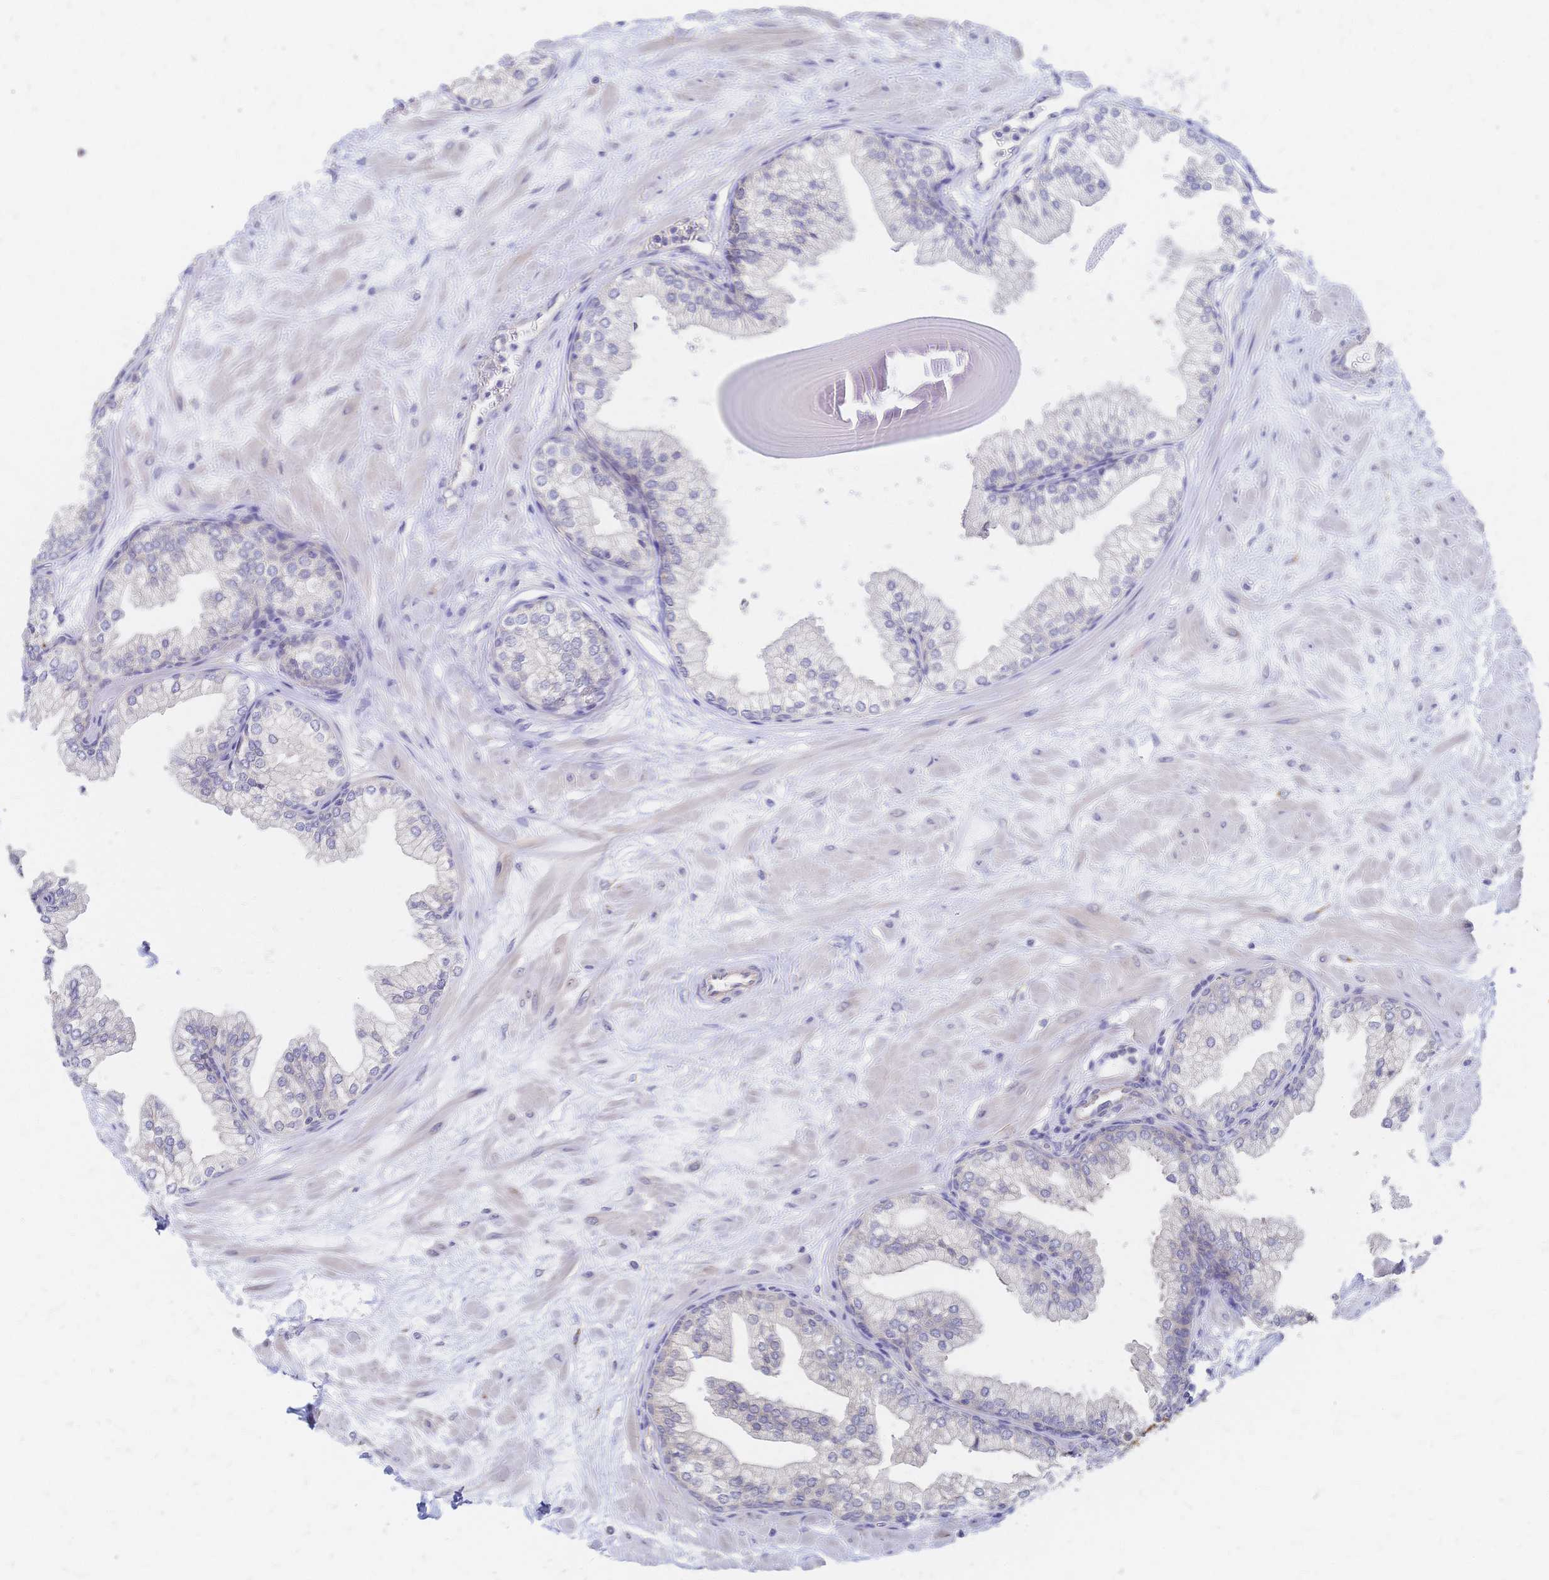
{"staining": {"intensity": "negative", "quantity": "none", "location": "none"}, "tissue": "prostate", "cell_type": "Glandular cells", "image_type": "normal", "snomed": [{"axis": "morphology", "description": "Normal tissue, NOS"}, {"axis": "topography", "description": "Prostate"}, {"axis": "topography", "description": "Peripheral nerve tissue"}], "caption": "Image shows no protein expression in glandular cells of normal prostate. (DAB immunohistochemistry (IHC) with hematoxylin counter stain).", "gene": "SLC5A1", "patient": {"sex": "male", "age": 61}}